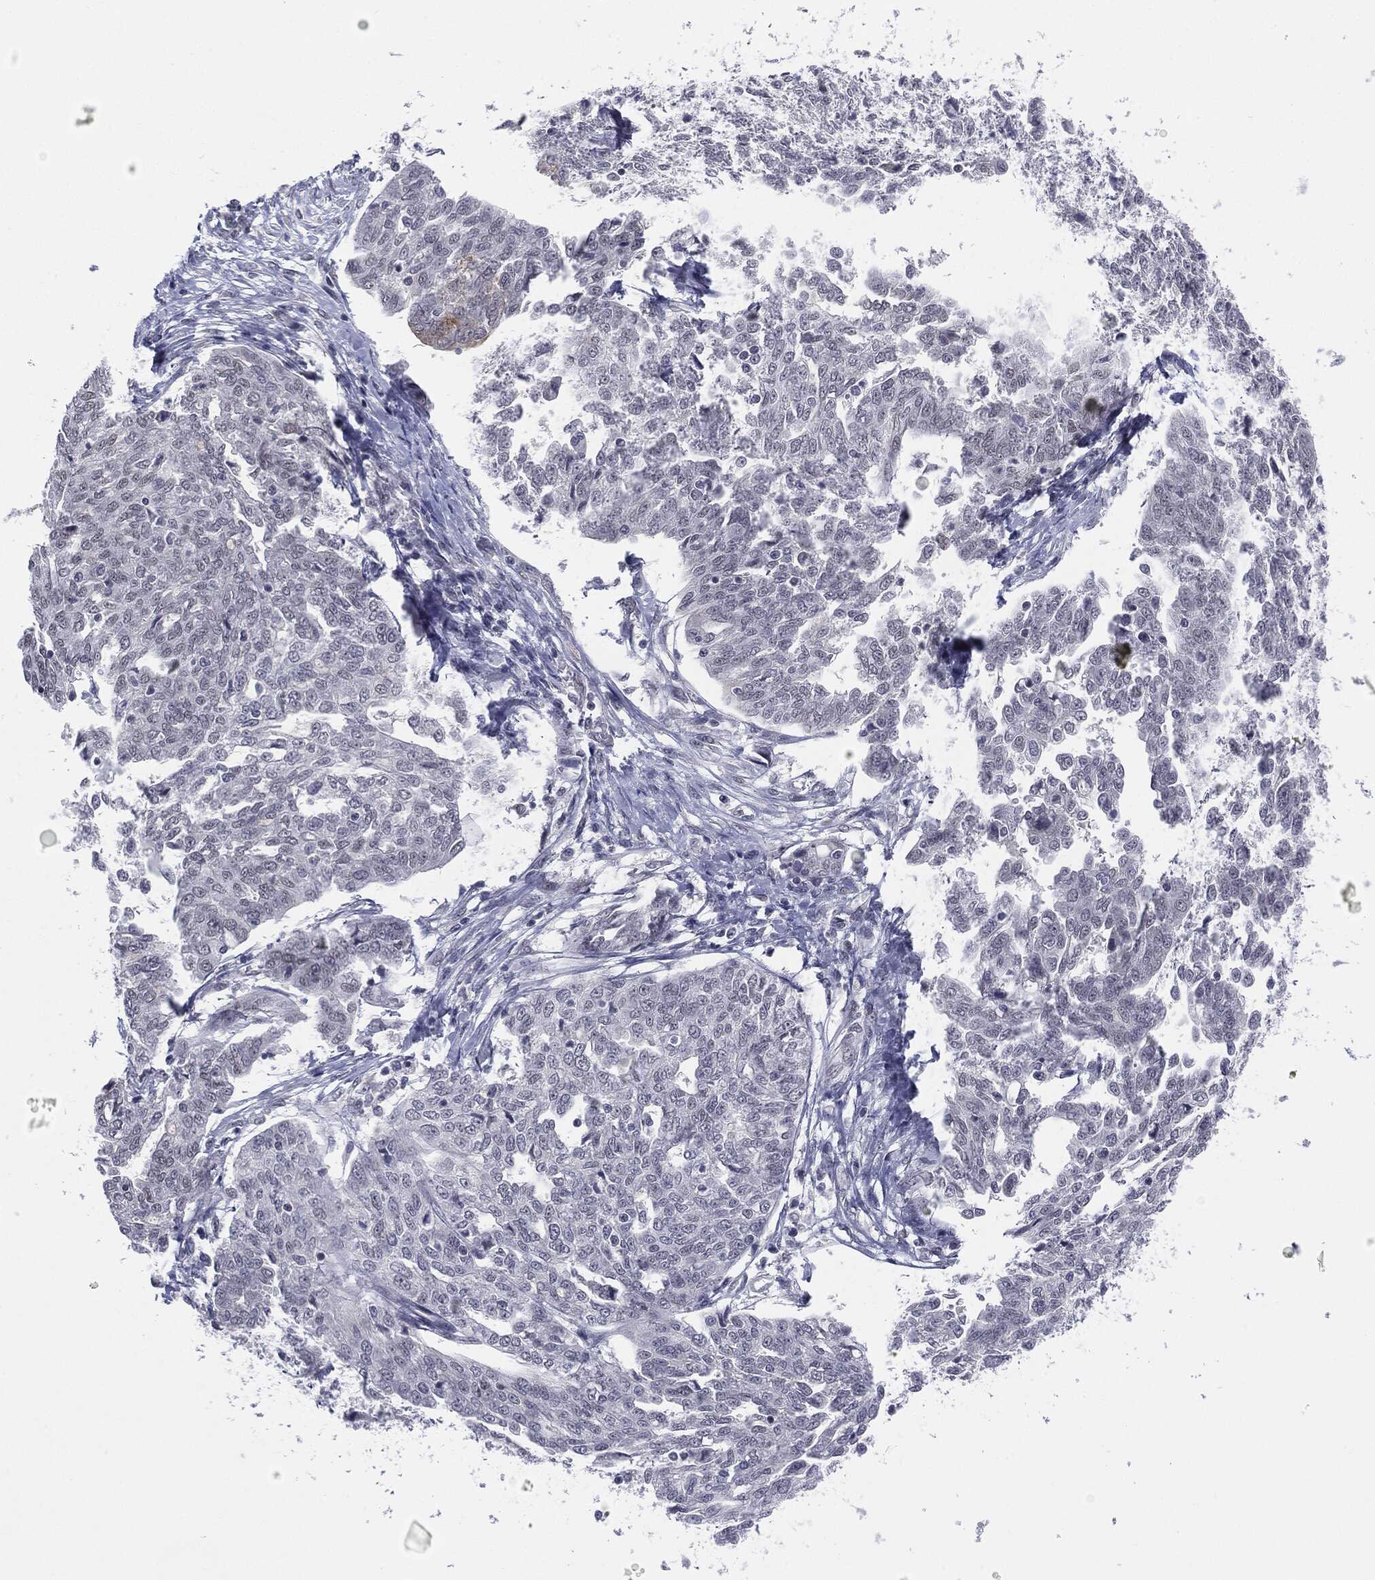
{"staining": {"intensity": "negative", "quantity": "none", "location": "none"}, "tissue": "ovarian cancer", "cell_type": "Tumor cells", "image_type": "cancer", "snomed": [{"axis": "morphology", "description": "Cystadenocarcinoma, serous, NOS"}, {"axis": "topography", "description": "Ovary"}], "caption": "IHC of human ovarian serous cystadenocarcinoma displays no expression in tumor cells.", "gene": "SLC5A5", "patient": {"sex": "female", "age": 67}}